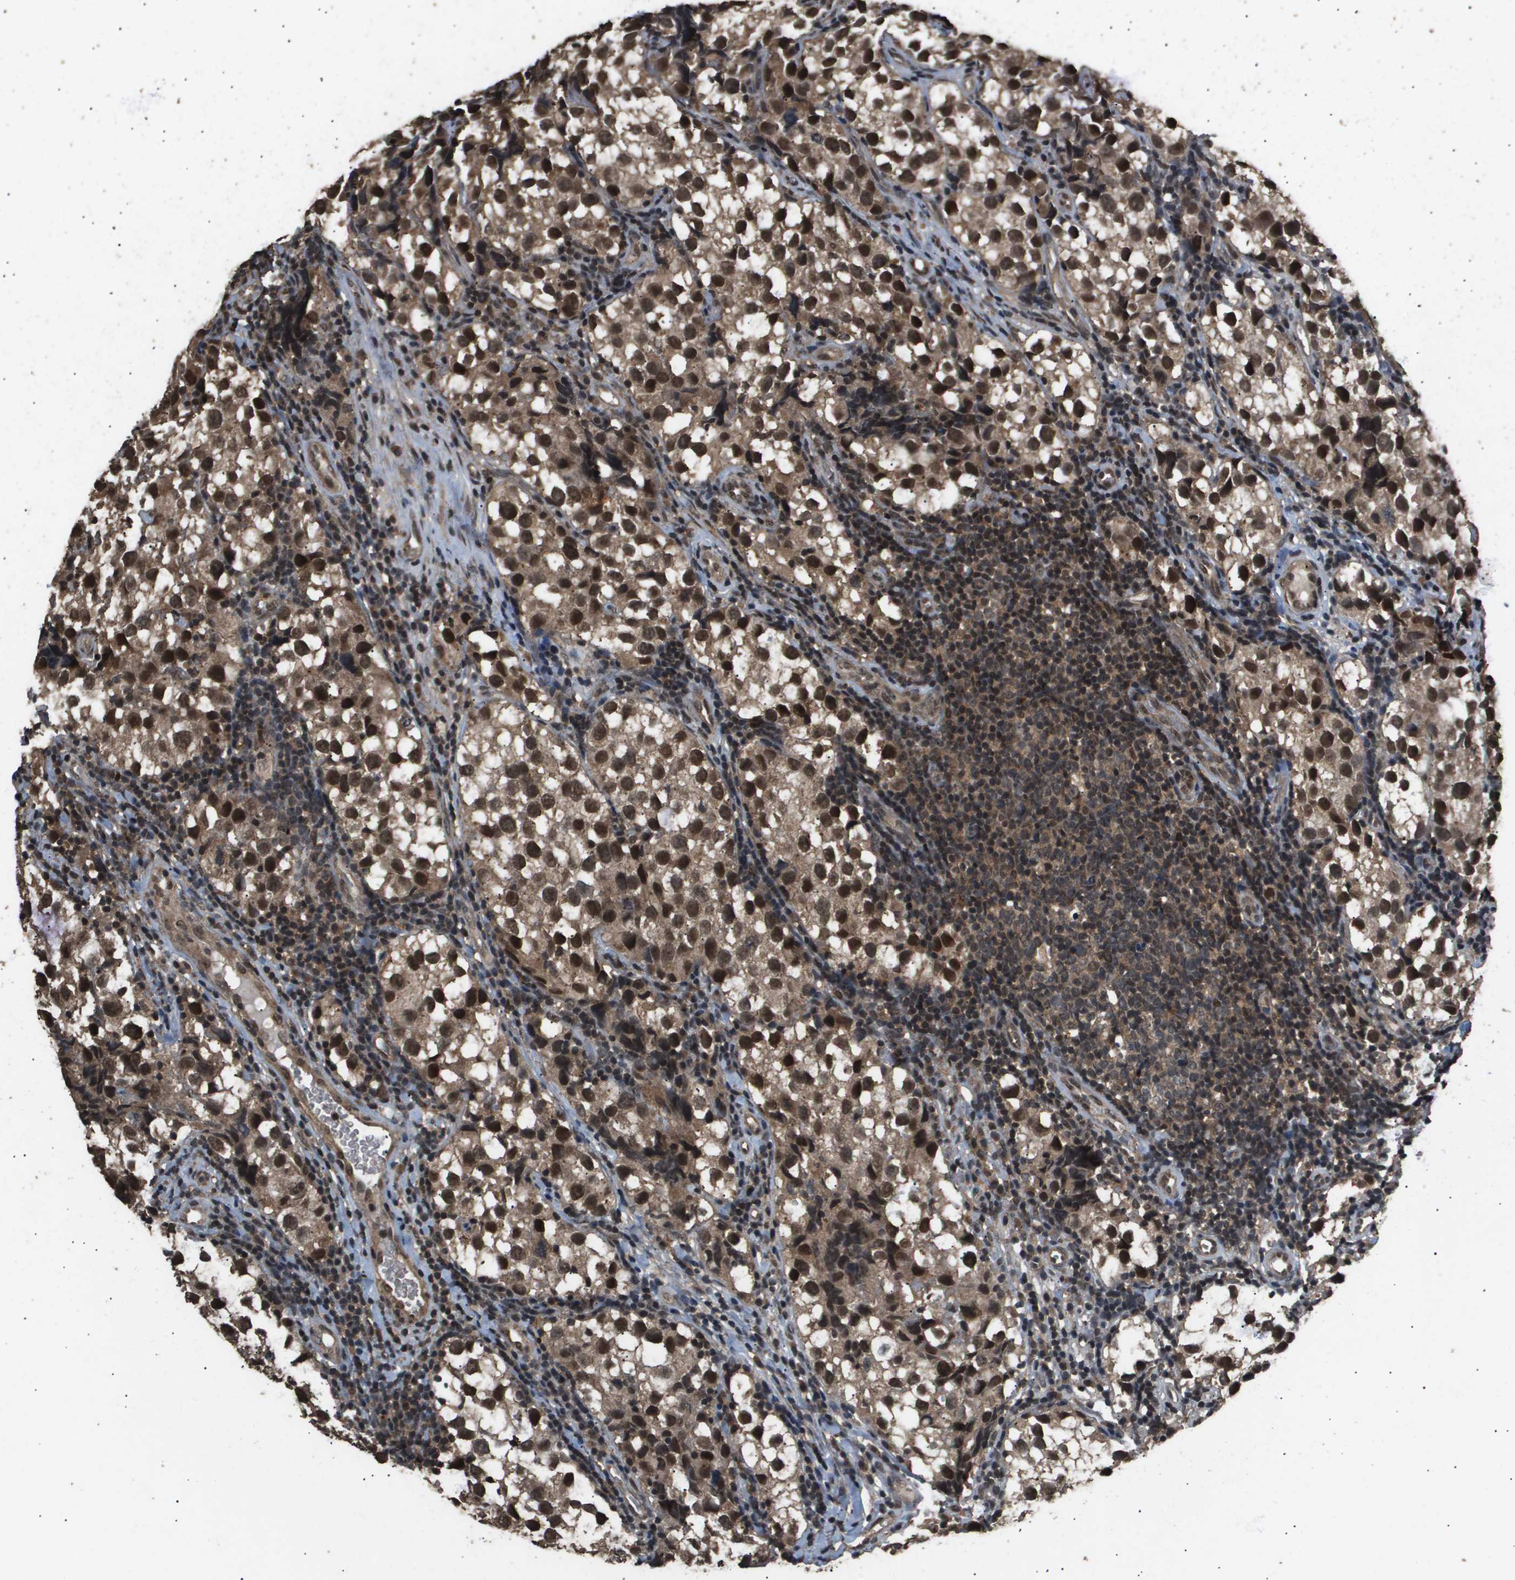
{"staining": {"intensity": "strong", "quantity": ">75%", "location": "cytoplasmic/membranous,nuclear"}, "tissue": "testis cancer", "cell_type": "Tumor cells", "image_type": "cancer", "snomed": [{"axis": "morphology", "description": "Seminoma, NOS"}, {"axis": "topography", "description": "Testis"}], "caption": "Immunohistochemical staining of human testis seminoma displays high levels of strong cytoplasmic/membranous and nuclear protein expression in approximately >75% of tumor cells.", "gene": "ING1", "patient": {"sex": "male", "age": 39}}